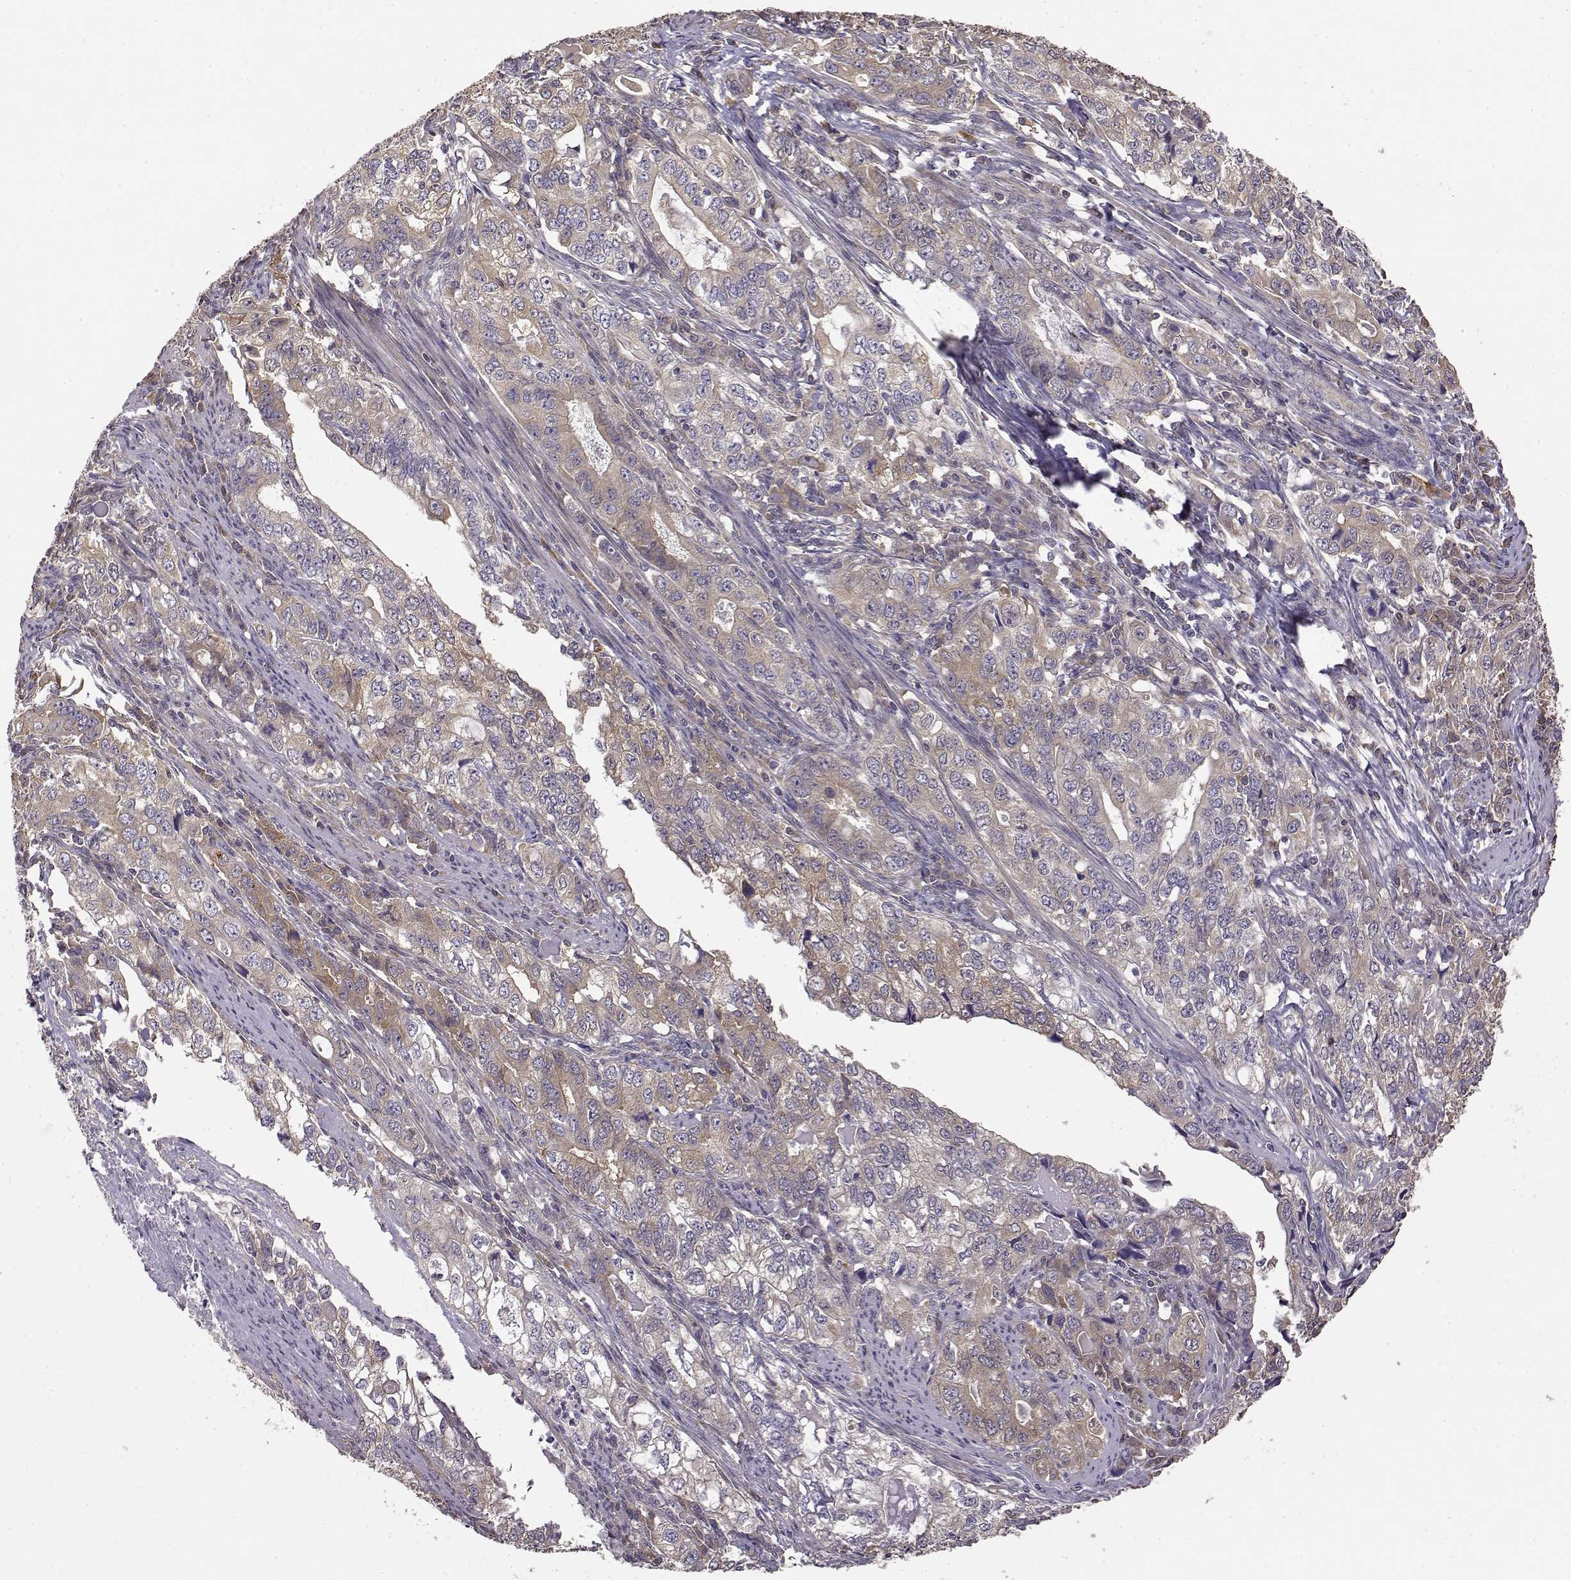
{"staining": {"intensity": "weak", "quantity": "25%-75%", "location": "cytoplasmic/membranous"}, "tissue": "stomach cancer", "cell_type": "Tumor cells", "image_type": "cancer", "snomed": [{"axis": "morphology", "description": "Adenocarcinoma, NOS"}, {"axis": "topography", "description": "Stomach, lower"}], "caption": "This is a micrograph of immunohistochemistry (IHC) staining of stomach adenocarcinoma, which shows weak staining in the cytoplasmic/membranous of tumor cells.", "gene": "CRIM1", "patient": {"sex": "female", "age": 72}}